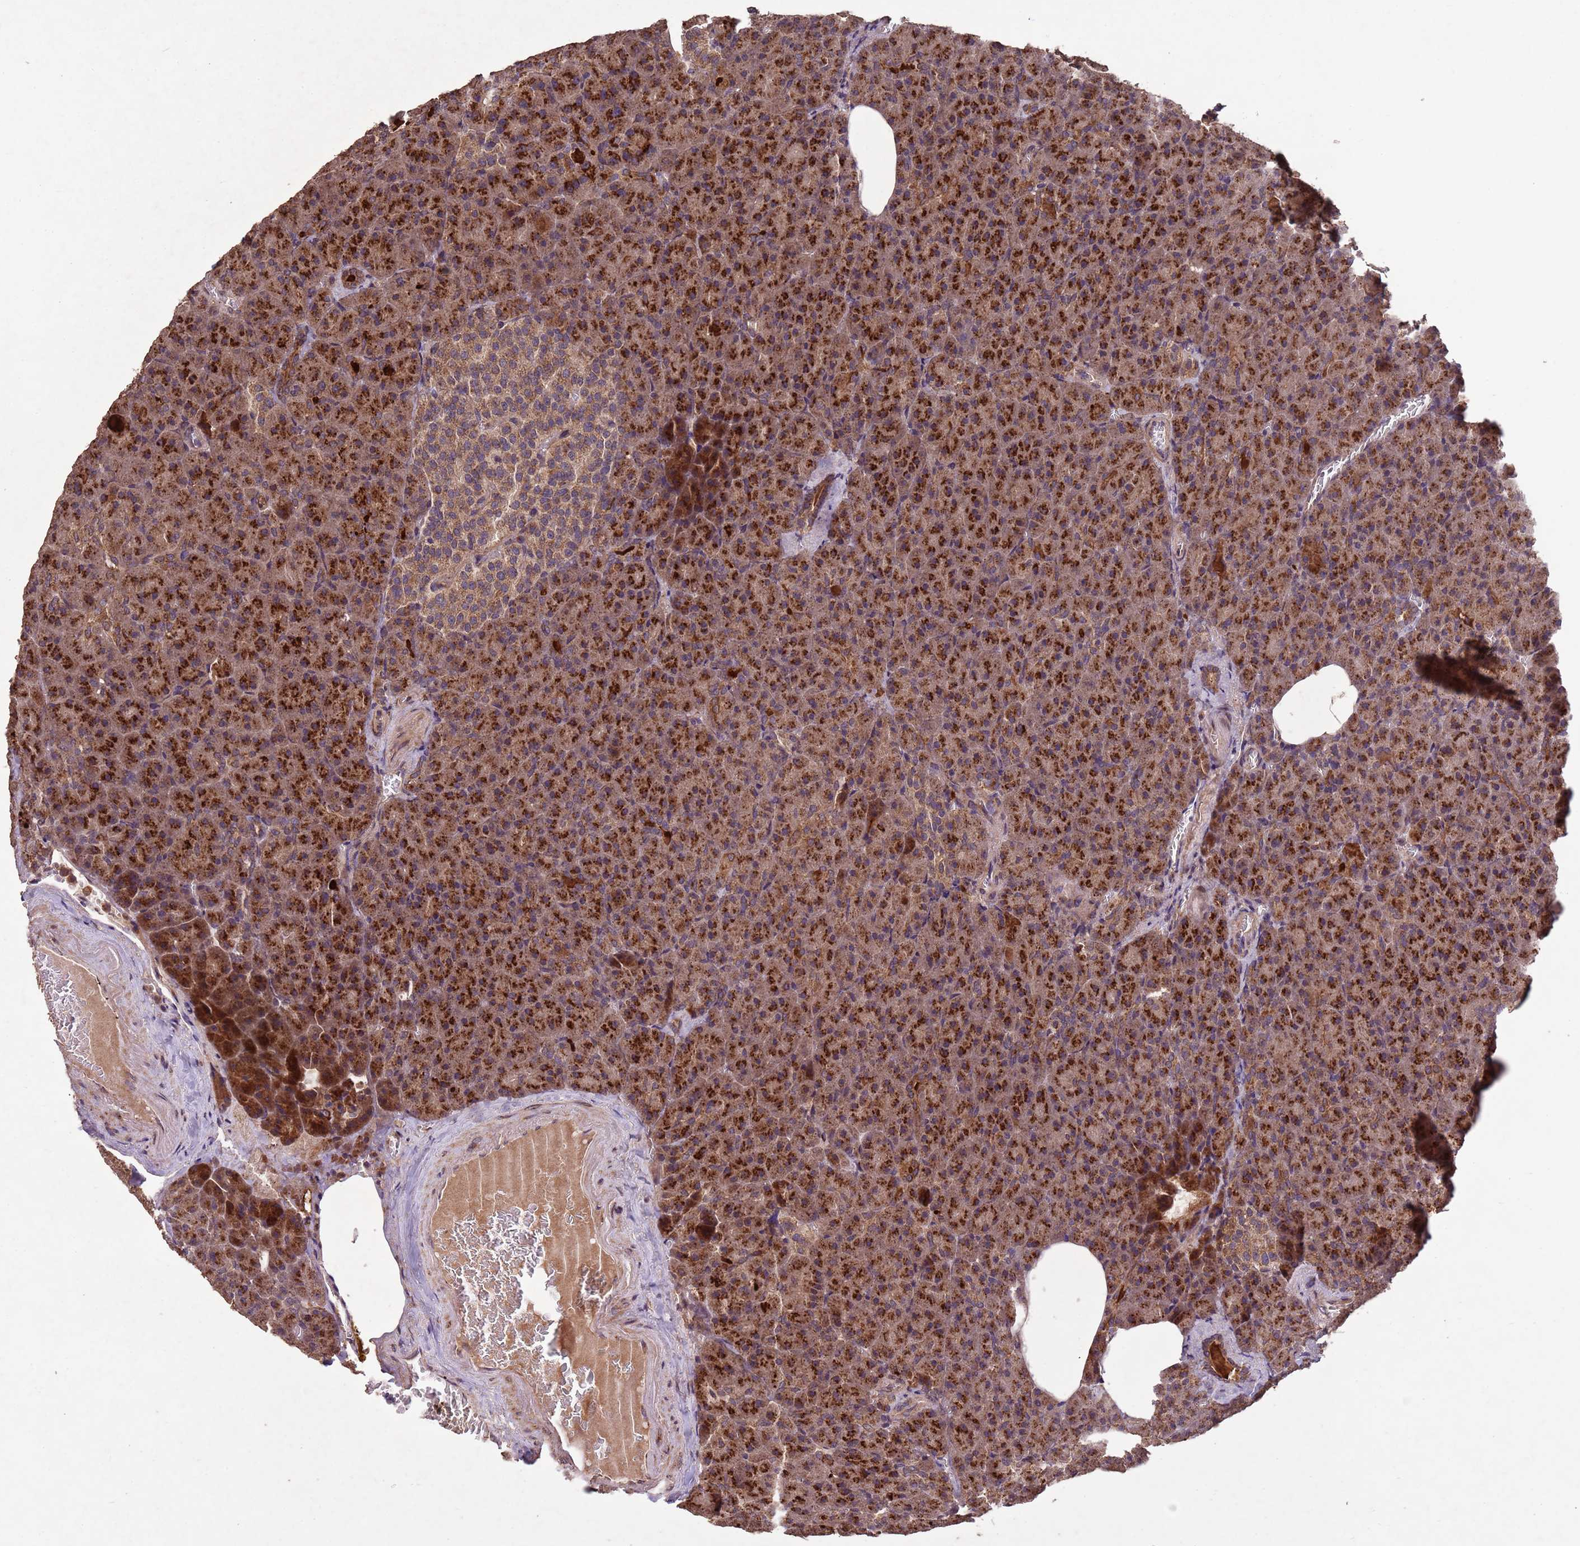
{"staining": {"intensity": "strong", "quantity": ">75%", "location": "cytoplasmic/membranous"}, "tissue": "pancreas", "cell_type": "Exocrine glandular cells", "image_type": "normal", "snomed": [{"axis": "morphology", "description": "Normal tissue, NOS"}, {"axis": "topography", "description": "Pancreas"}], "caption": "Protein expression analysis of benign human pancreas reveals strong cytoplasmic/membranous positivity in about >75% of exocrine glandular cells.", "gene": "FASTKD1", "patient": {"sex": "female", "age": 74}}